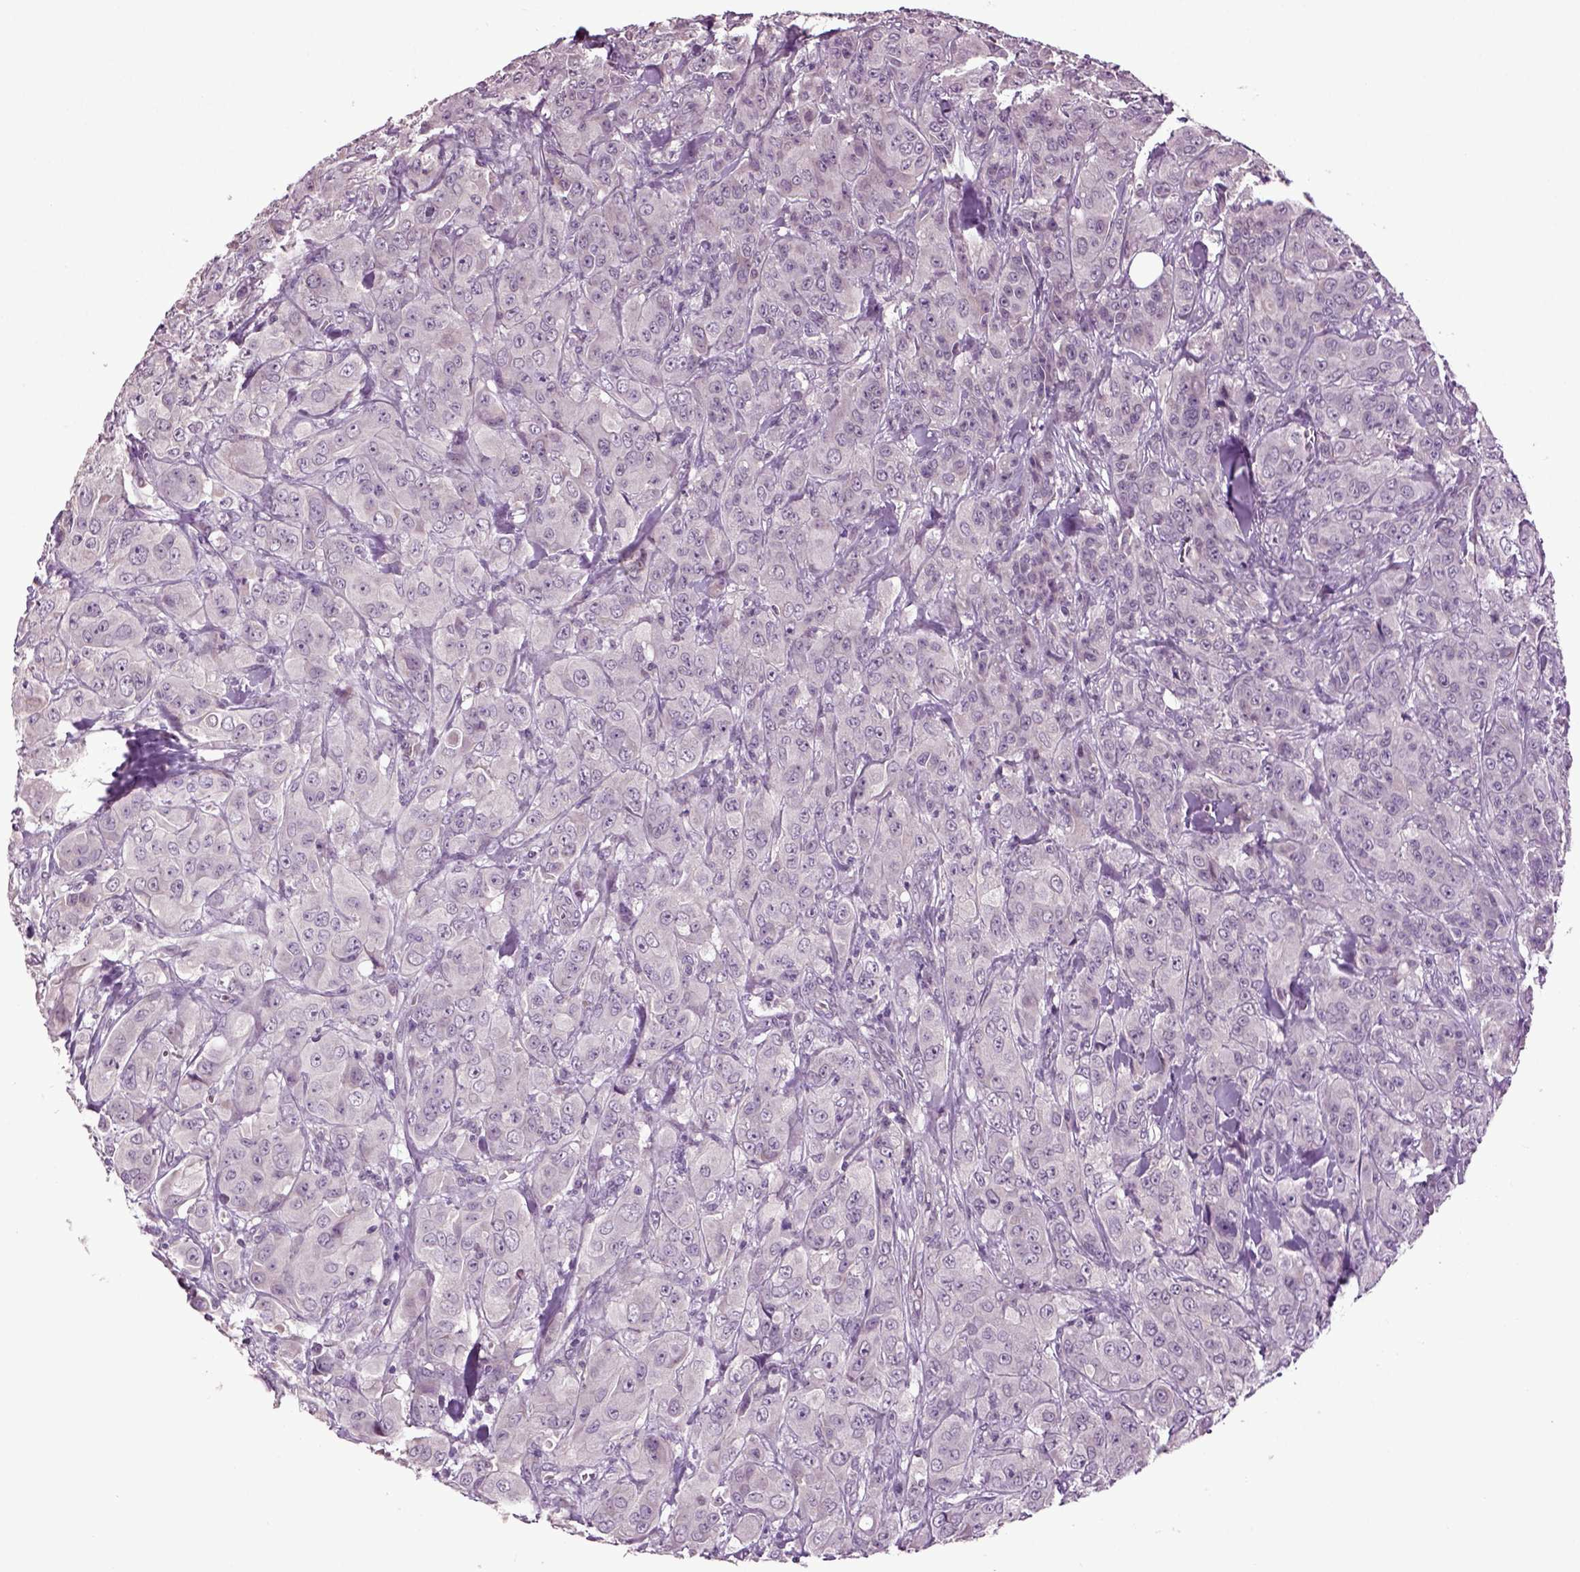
{"staining": {"intensity": "negative", "quantity": "none", "location": "none"}, "tissue": "breast cancer", "cell_type": "Tumor cells", "image_type": "cancer", "snomed": [{"axis": "morphology", "description": "Duct carcinoma"}, {"axis": "topography", "description": "Breast"}], "caption": "This is an immunohistochemistry photomicrograph of human invasive ductal carcinoma (breast). There is no expression in tumor cells.", "gene": "SLC17A6", "patient": {"sex": "female", "age": 43}}